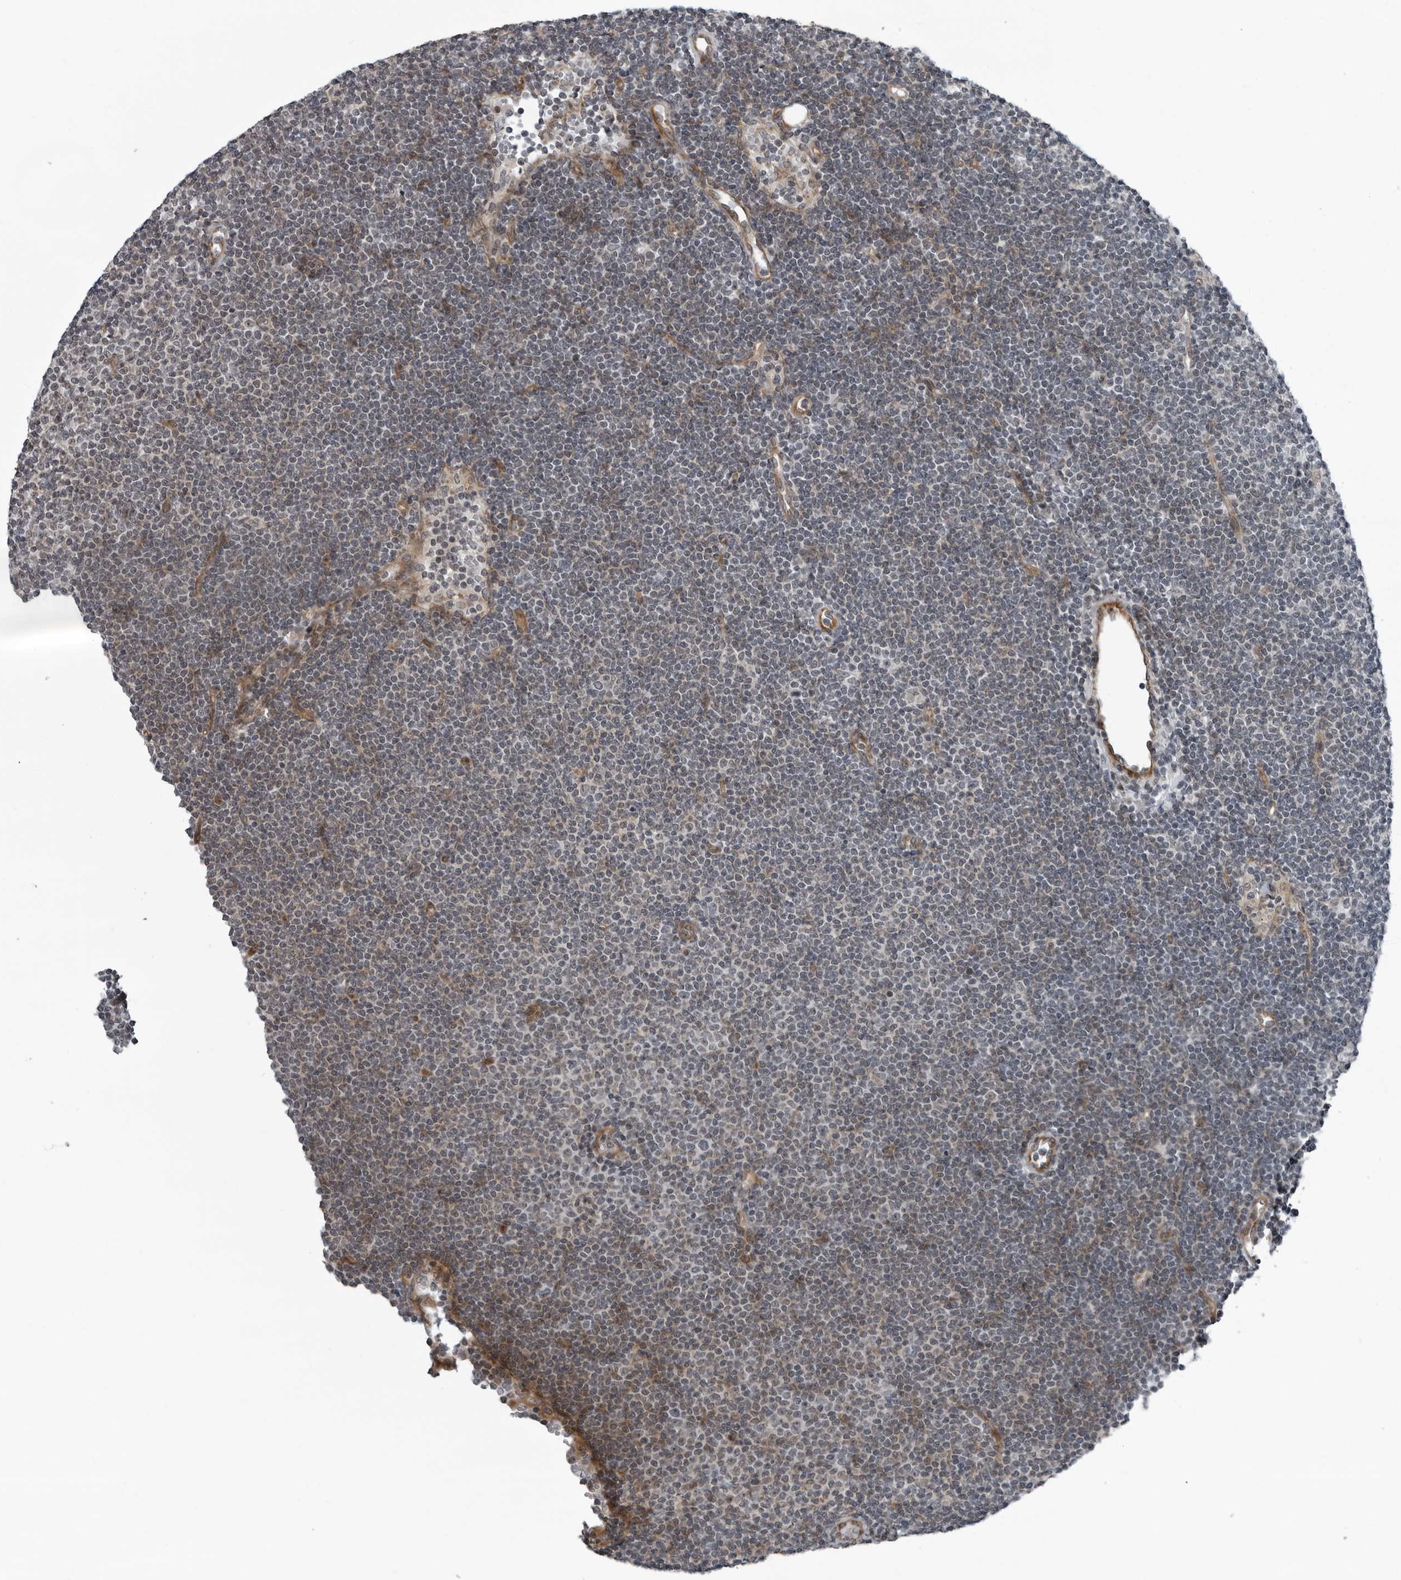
{"staining": {"intensity": "weak", "quantity": "<25%", "location": "nuclear"}, "tissue": "lymphoma", "cell_type": "Tumor cells", "image_type": "cancer", "snomed": [{"axis": "morphology", "description": "Malignant lymphoma, non-Hodgkin's type, Low grade"}, {"axis": "topography", "description": "Lymph node"}], "caption": "Human lymphoma stained for a protein using immunohistochemistry shows no positivity in tumor cells.", "gene": "FAM102B", "patient": {"sex": "female", "age": 53}}